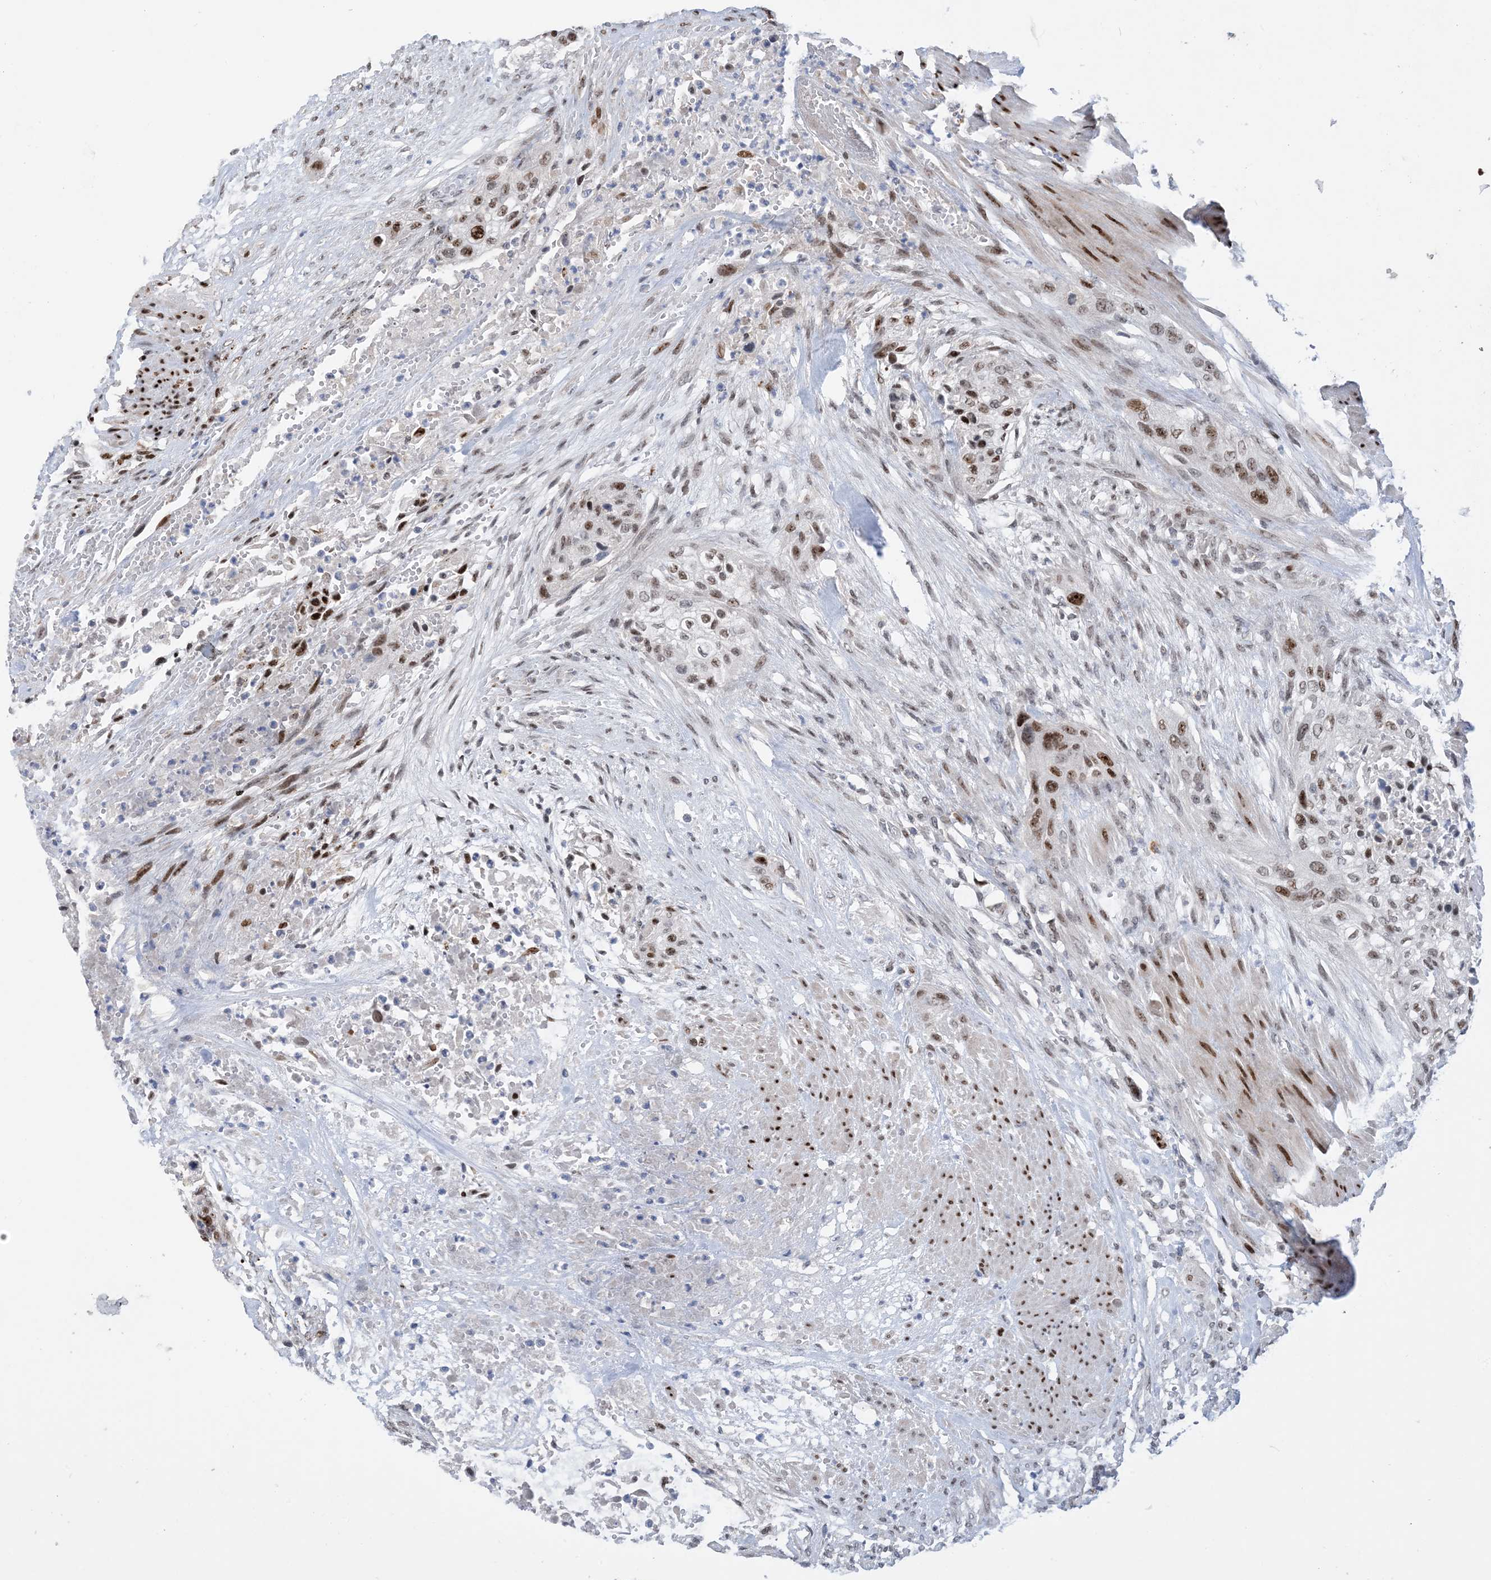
{"staining": {"intensity": "moderate", "quantity": ">75%", "location": "nuclear"}, "tissue": "urothelial cancer", "cell_type": "Tumor cells", "image_type": "cancer", "snomed": [{"axis": "morphology", "description": "Urothelial carcinoma, High grade"}, {"axis": "topography", "description": "Urinary bladder"}], "caption": "Immunohistochemical staining of urothelial cancer reveals moderate nuclear protein expression in approximately >75% of tumor cells.", "gene": "TSPYL1", "patient": {"sex": "male", "age": 35}}